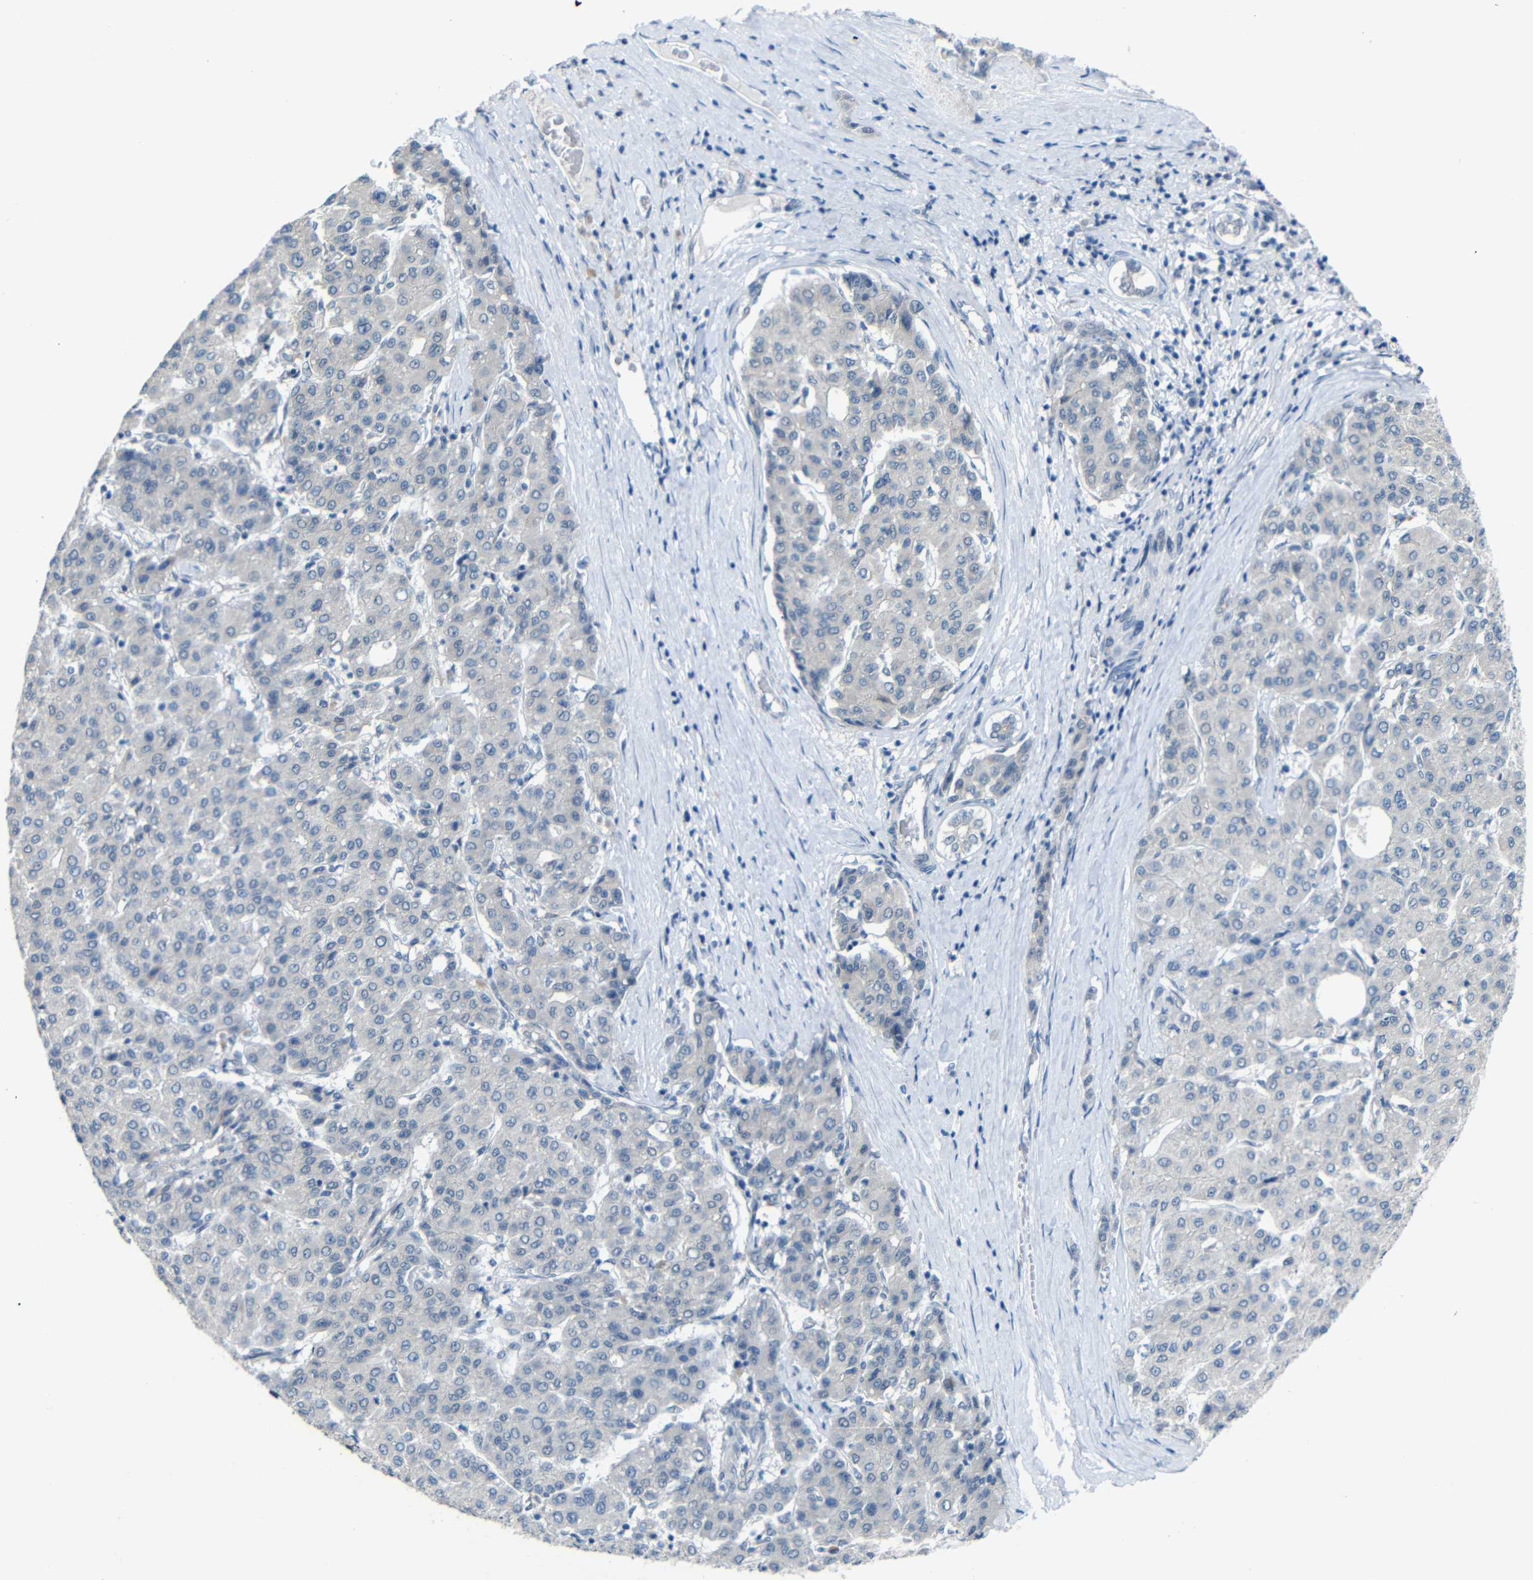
{"staining": {"intensity": "negative", "quantity": "none", "location": "none"}, "tissue": "liver cancer", "cell_type": "Tumor cells", "image_type": "cancer", "snomed": [{"axis": "morphology", "description": "Carcinoma, Hepatocellular, NOS"}, {"axis": "topography", "description": "Liver"}], "caption": "Tumor cells are negative for brown protein staining in liver cancer.", "gene": "GPR158", "patient": {"sex": "male", "age": 65}}